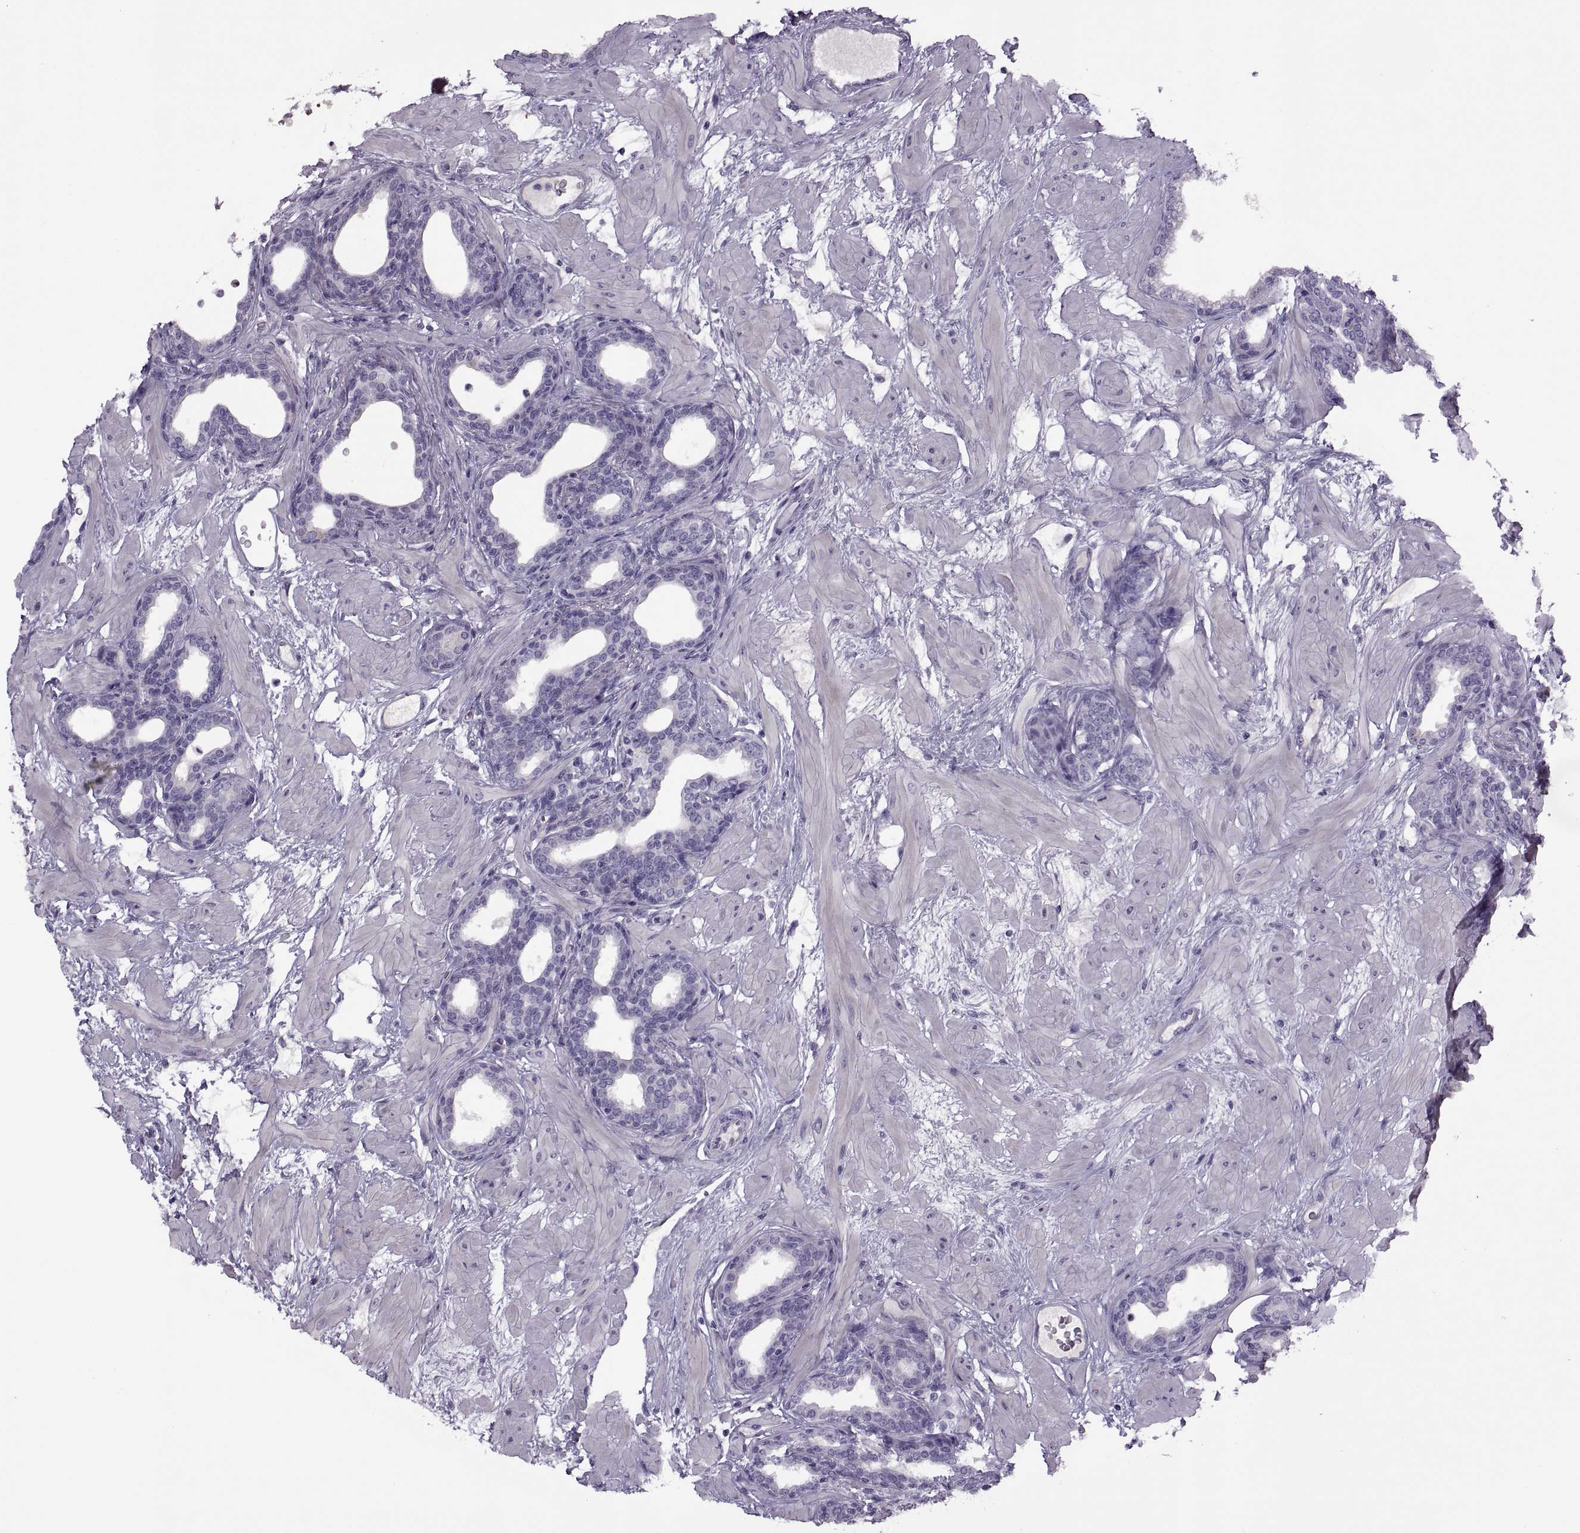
{"staining": {"intensity": "negative", "quantity": "none", "location": "none"}, "tissue": "prostate", "cell_type": "Glandular cells", "image_type": "normal", "snomed": [{"axis": "morphology", "description": "Normal tissue, NOS"}, {"axis": "topography", "description": "Prostate"}], "caption": "Immunohistochemistry image of normal prostate: human prostate stained with DAB exhibits no significant protein positivity in glandular cells.", "gene": "RSPH6A", "patient": {"sex": "male", "age": 37}}